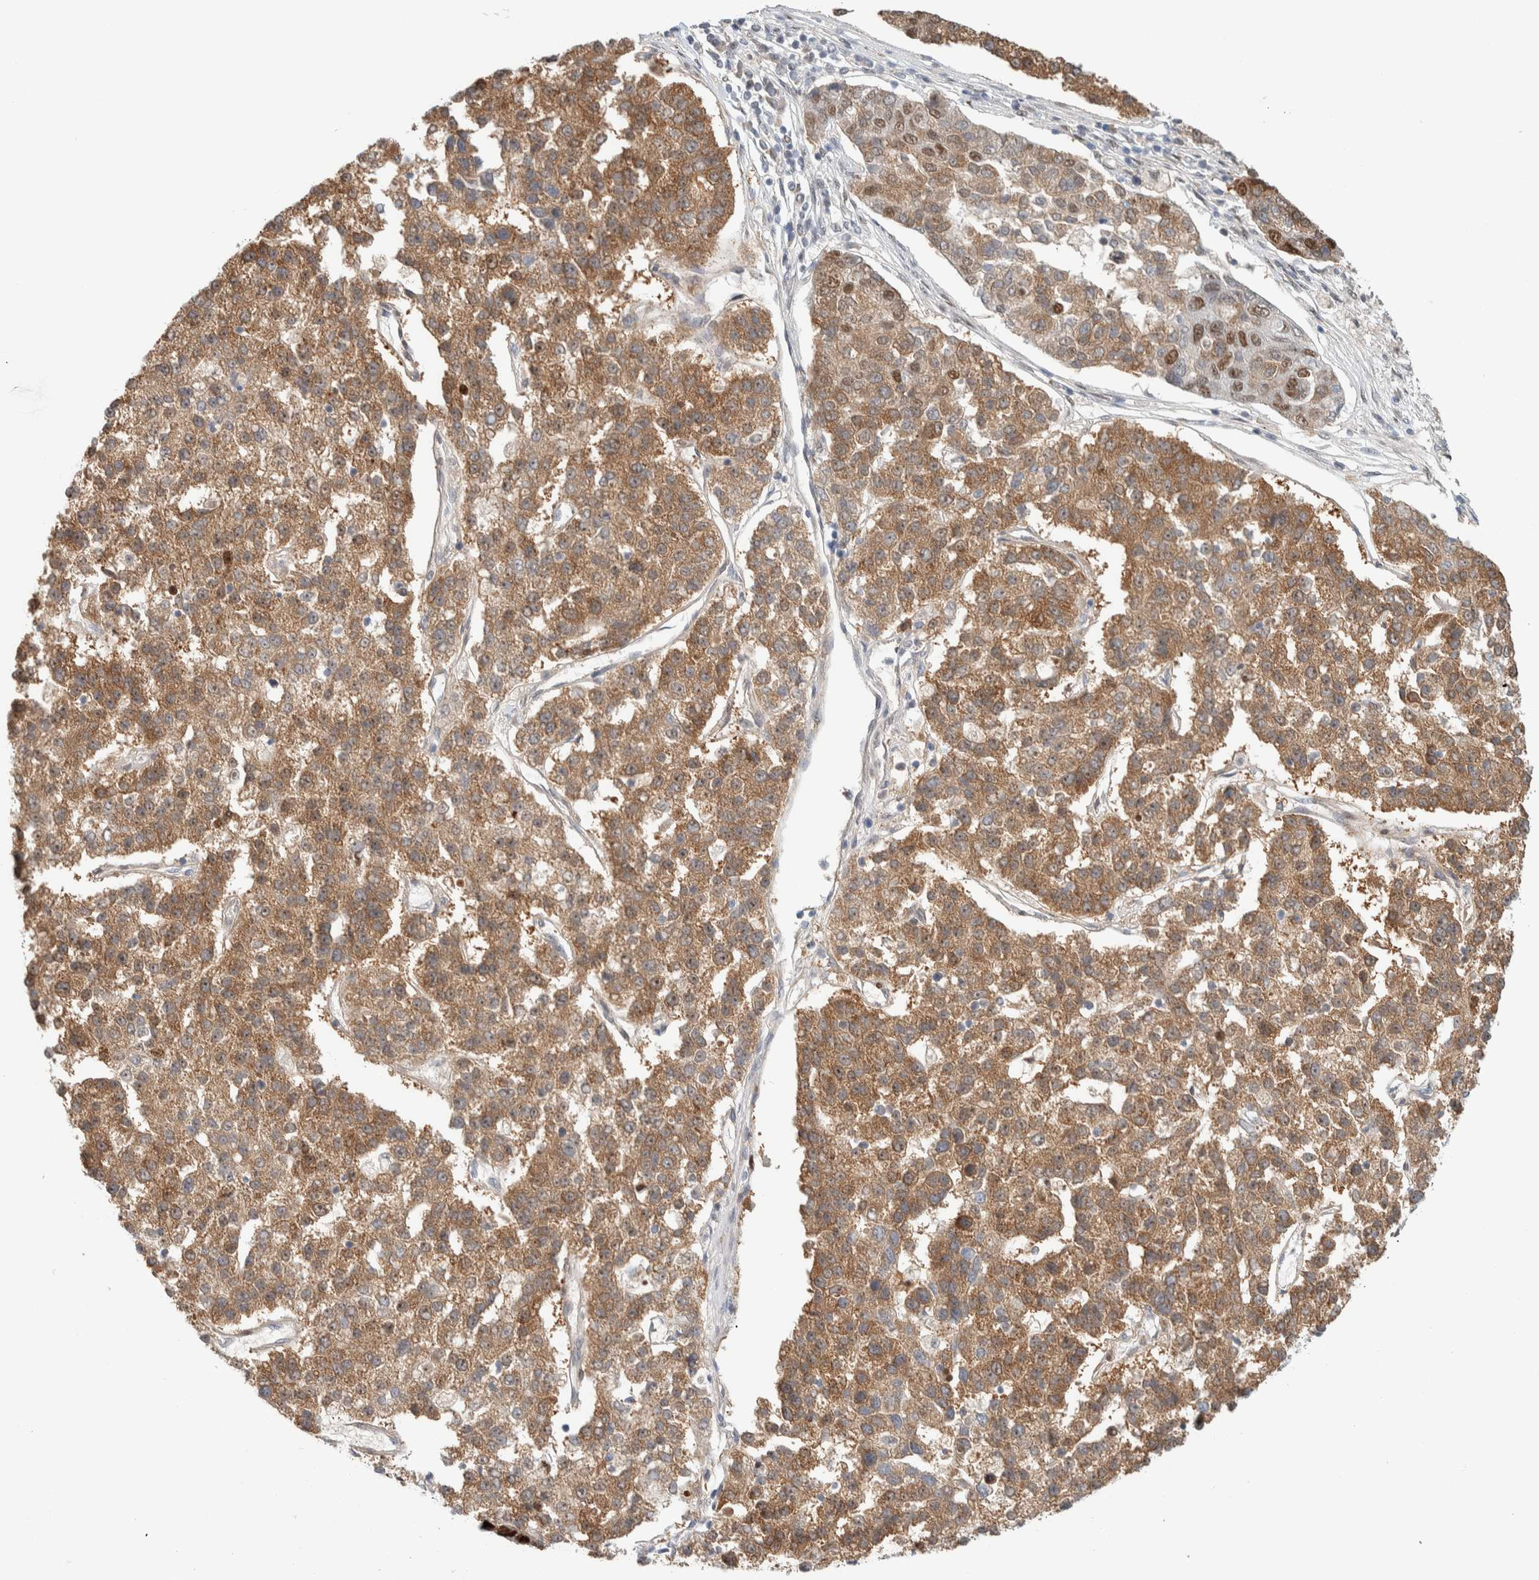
{"staining": {"intensity": "moderate", "quantity": ">75%", "location": "cytoplasmic/membranous,nuclear"}, "tissue": "pancreatic cancer", "cell_type": "Tumor cells", "image_type": "cancer", "snomed": [{"axis": "morphology", "description": "Adenocarcinoma, NOS"}, {"axis": "topography", "description": "Pancreas"}], "caption": "Immunohistochemistry micrograph of neoplastic tissue: adenocarcinoma (pancreatic) stained using IHC displays medium levels of moderate protein expression localized specifically in the cytoplasmic/membranous and nuclear of tumor cells, appearing as a cytoplasmic/membranous and nuclear brown color.", "gene": "PUS7", "patient": {"sex": "female", "age": 61}}